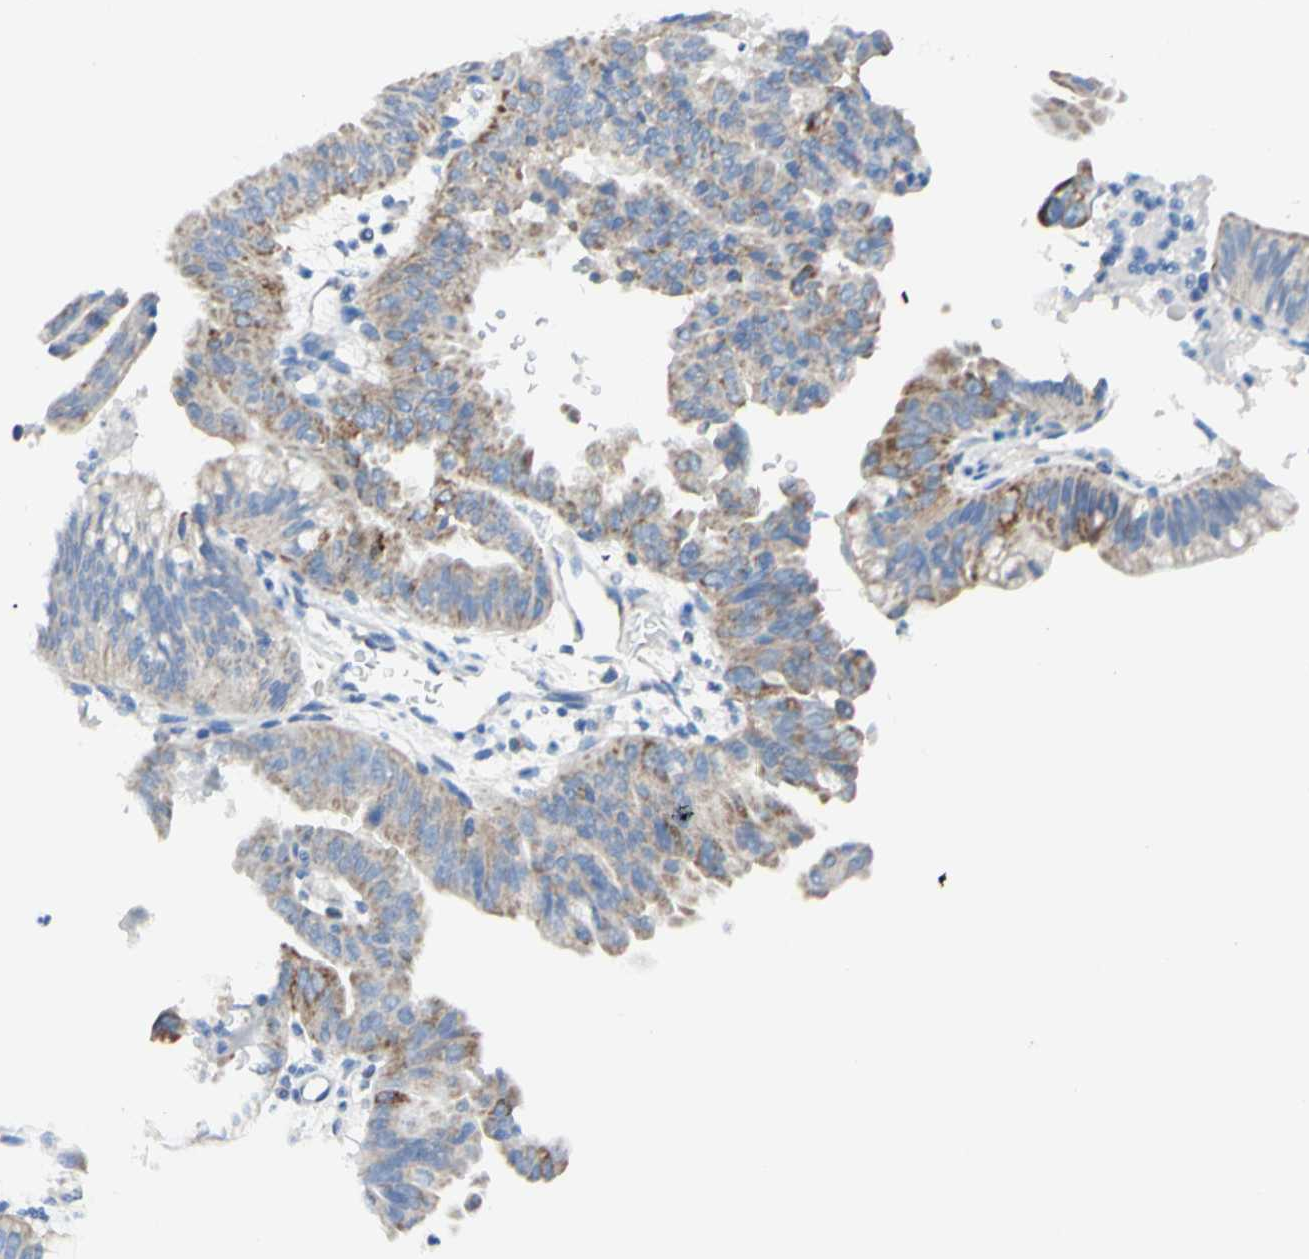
{"staining": {"intensity": "moderate", "quantity": "25%-75%", "location": "cytoplasmic/membranous"}, "tissue": "pancreatic cancer", "cell_type": "Tumor cells", "image_type": "cancer", "snomed": [{"axis": "morphology", "description": "Adenocarcinoma, NOS"}, {"axis": "topography", "description": "Pancreas"}], "caption": "This micrograph reveals immunohistochemistry (IHC) staining of pancreatic adenocarcinoma, with medium moderate cytoplasmic/membranous positivity in about 25%-75% of tumor cells.", "gene": "ARMC10", "patient": {"sex": "male", "age": 70}}